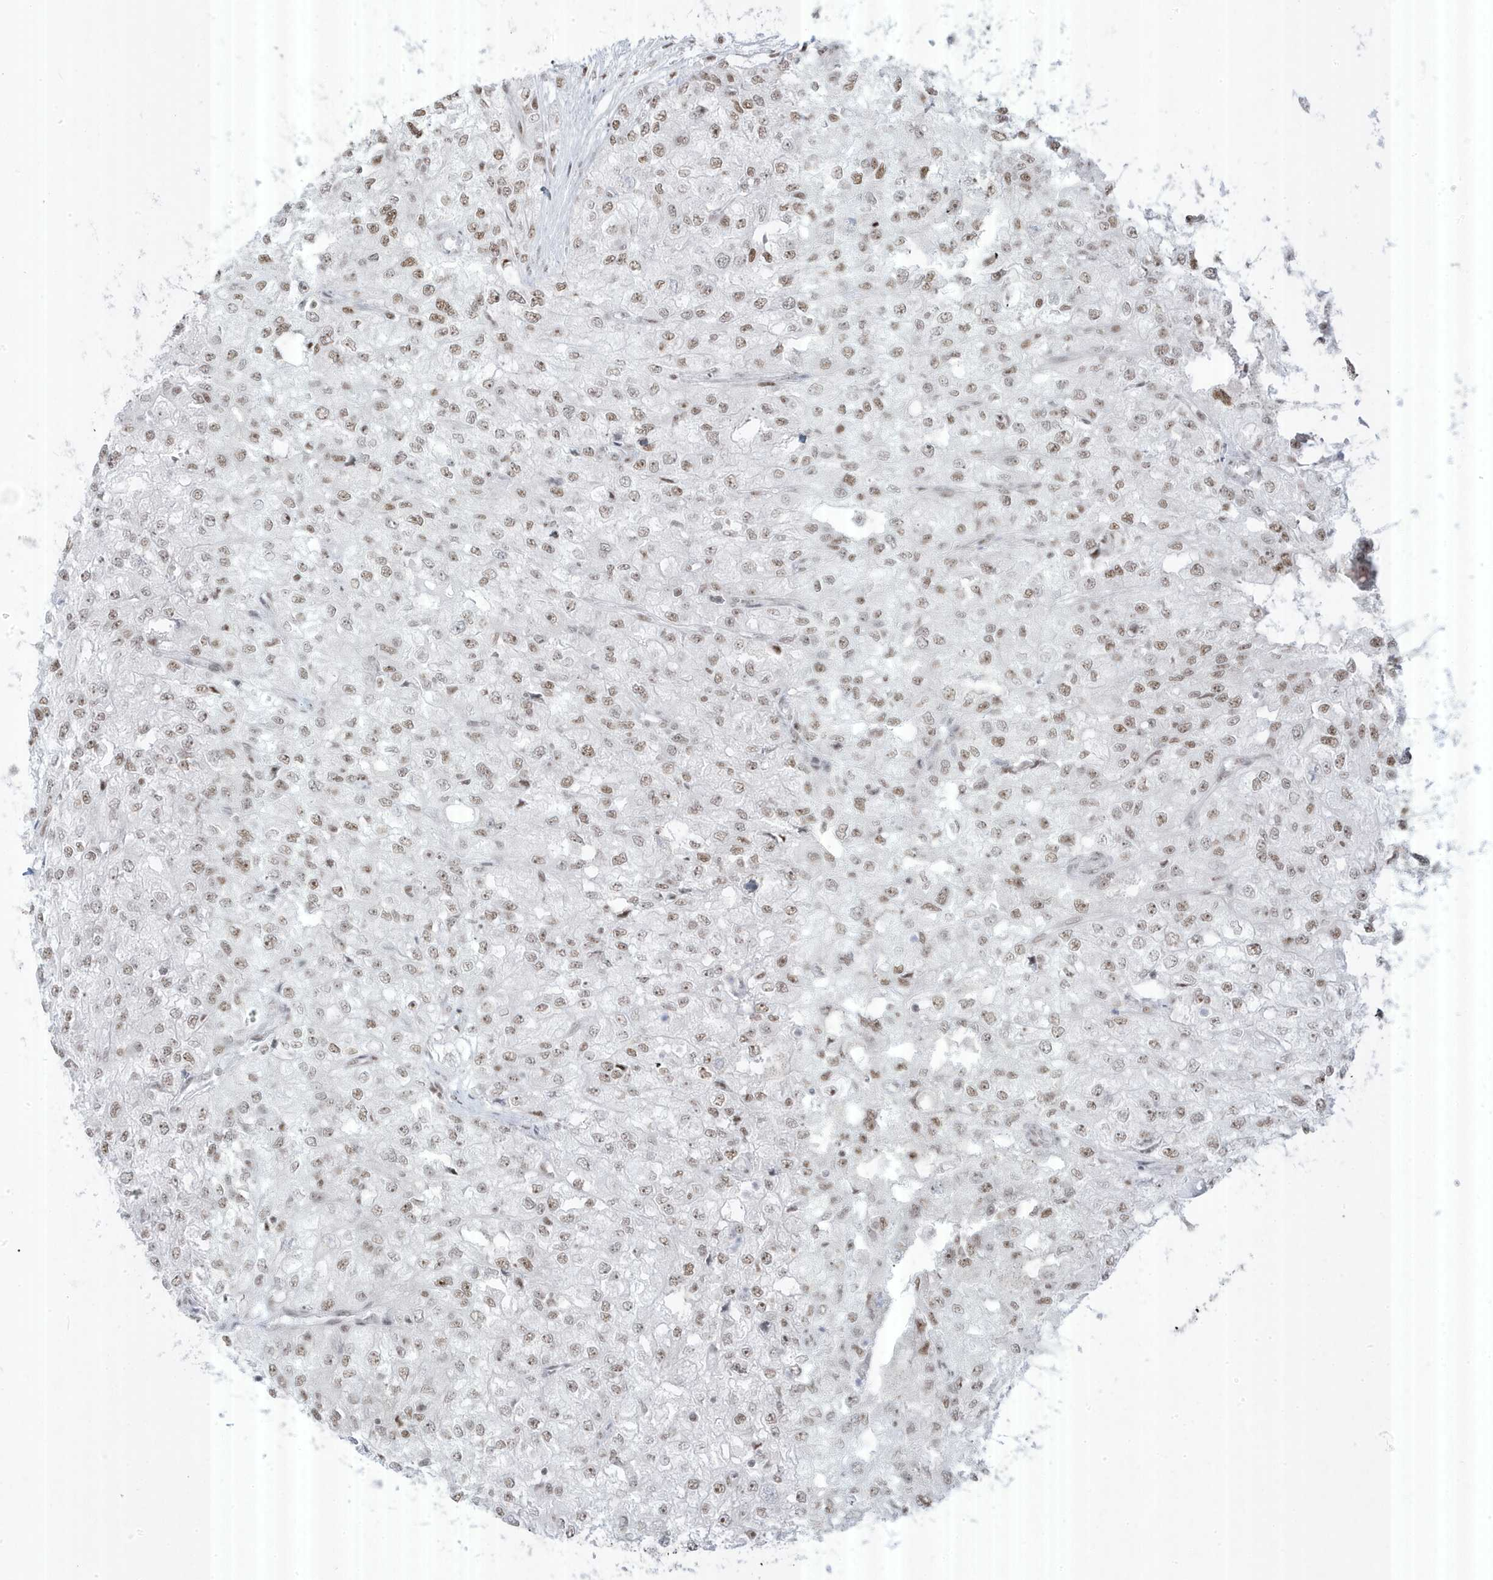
{"staining": {"intensity": "moderate", "quantity": ">75%", "location": "nuclear"}, "tissue": "renal cancer", "cell_type": "Tumor cells", "image_type": "cancer", "snomed": [{"axis": "morphology", "description": "Adenocarcinoma, NOS"}, {"axis": "topography", "description": "Kidney"}], "caption": "Renal adenocarcinoma was stained to show a protein in brown. There is medium levels of moderate nuclear positivity in approximately >75% of tumor cells.", "gene": "MTREX", "patient": {"sex": "female", "age": 54}}